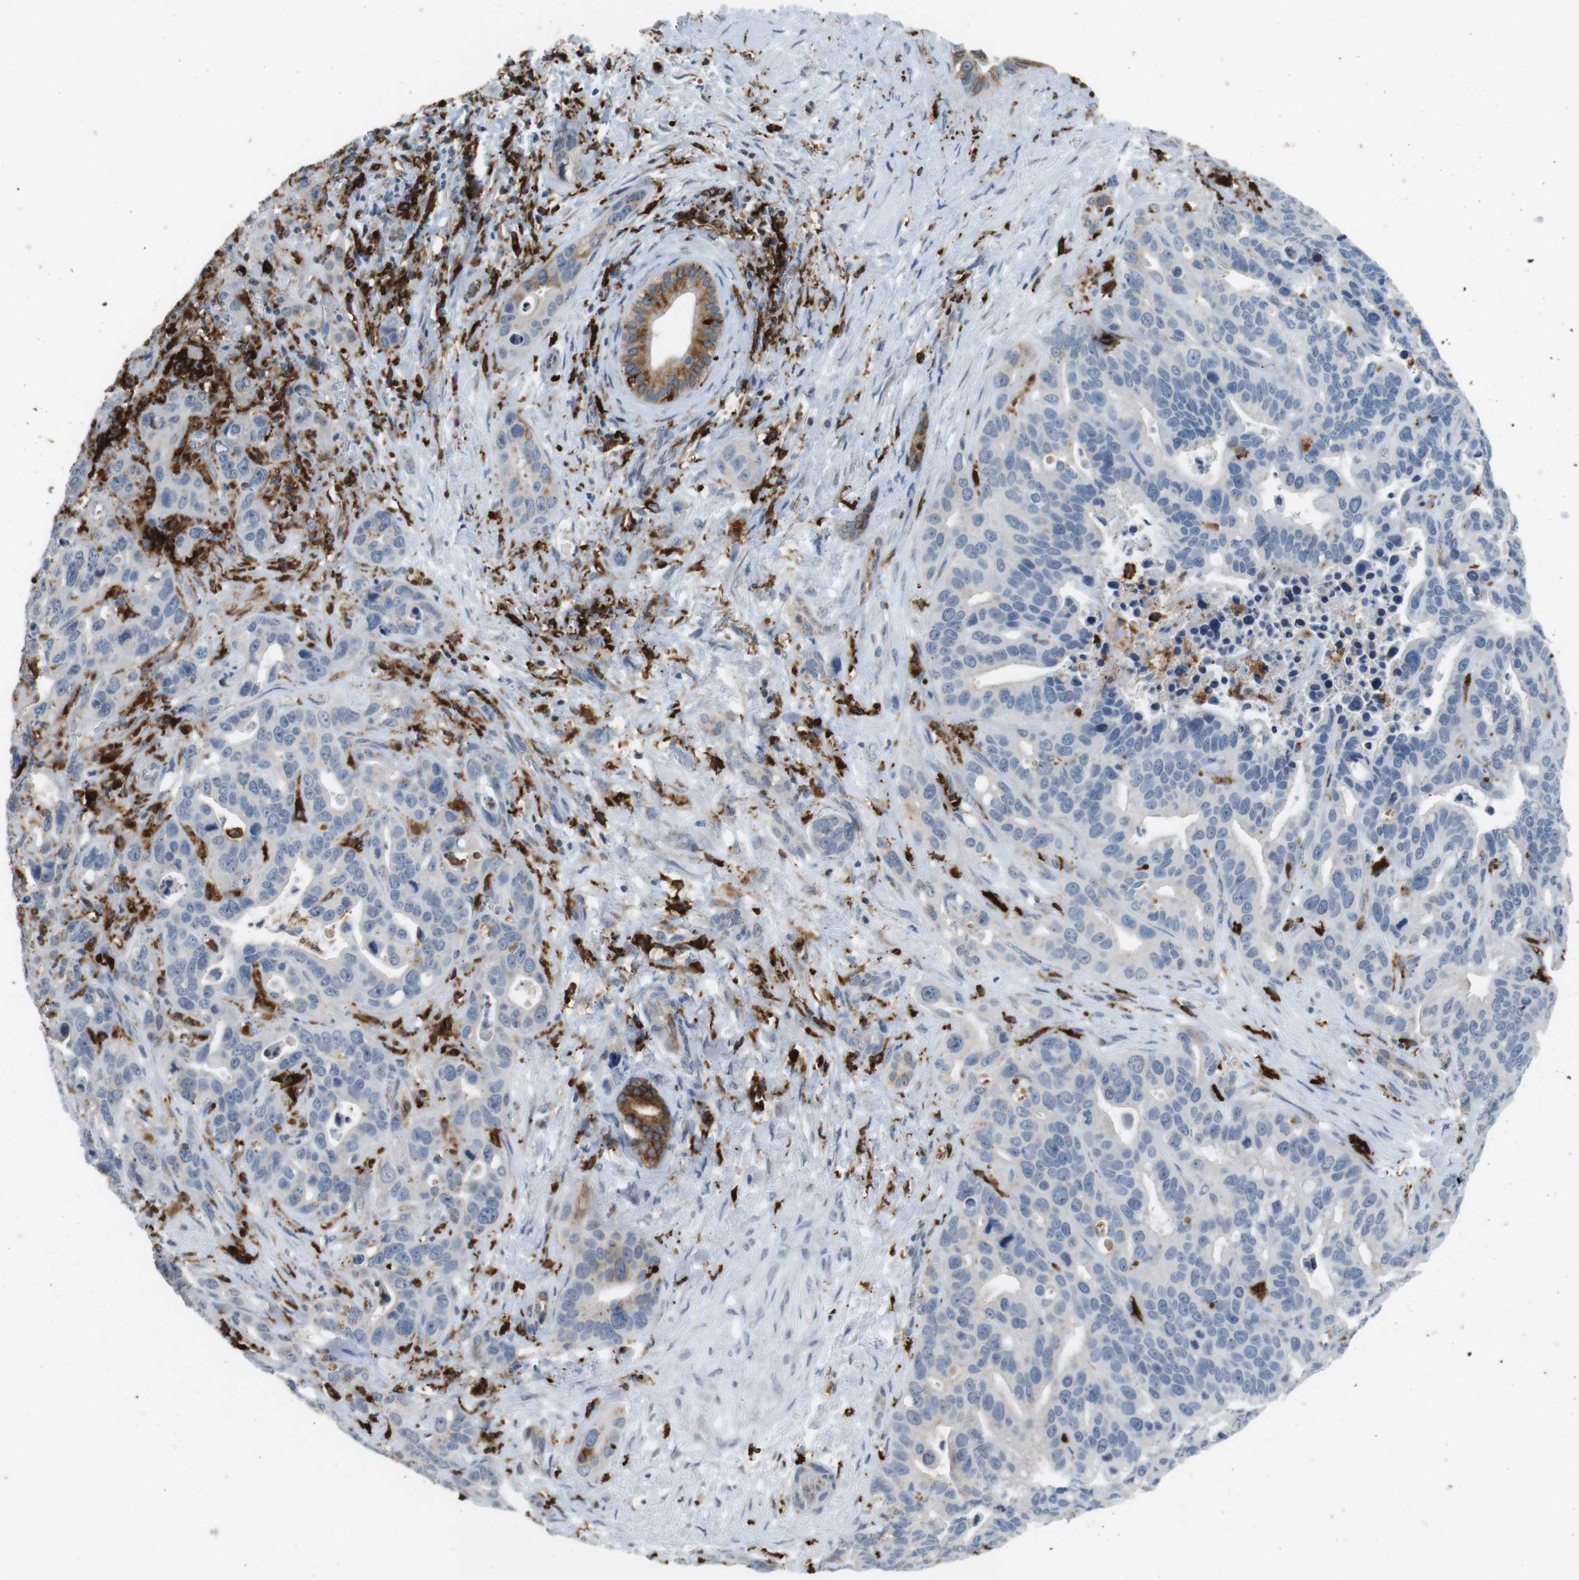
{"staining": {"intensity": "negative", "quantity": "none", "location": "none"}, "tissue": "liver cancer", "cell_type": "Tumor cells", "image_type": "cancer", "snomed": [{"axis": "morphology", "description": "Cholangiocarcinoma"}, {"axis": "topography", "description": "Liver"}], "caption": "High magnification brightfield microscopy of liver cancer stained with DAB (brown) and counterstained with hematoxylin (blue): tumor cells show no significant positivity.", "gene": "HLA-DRA", "patient": {"sex": "female", "age": 65}}